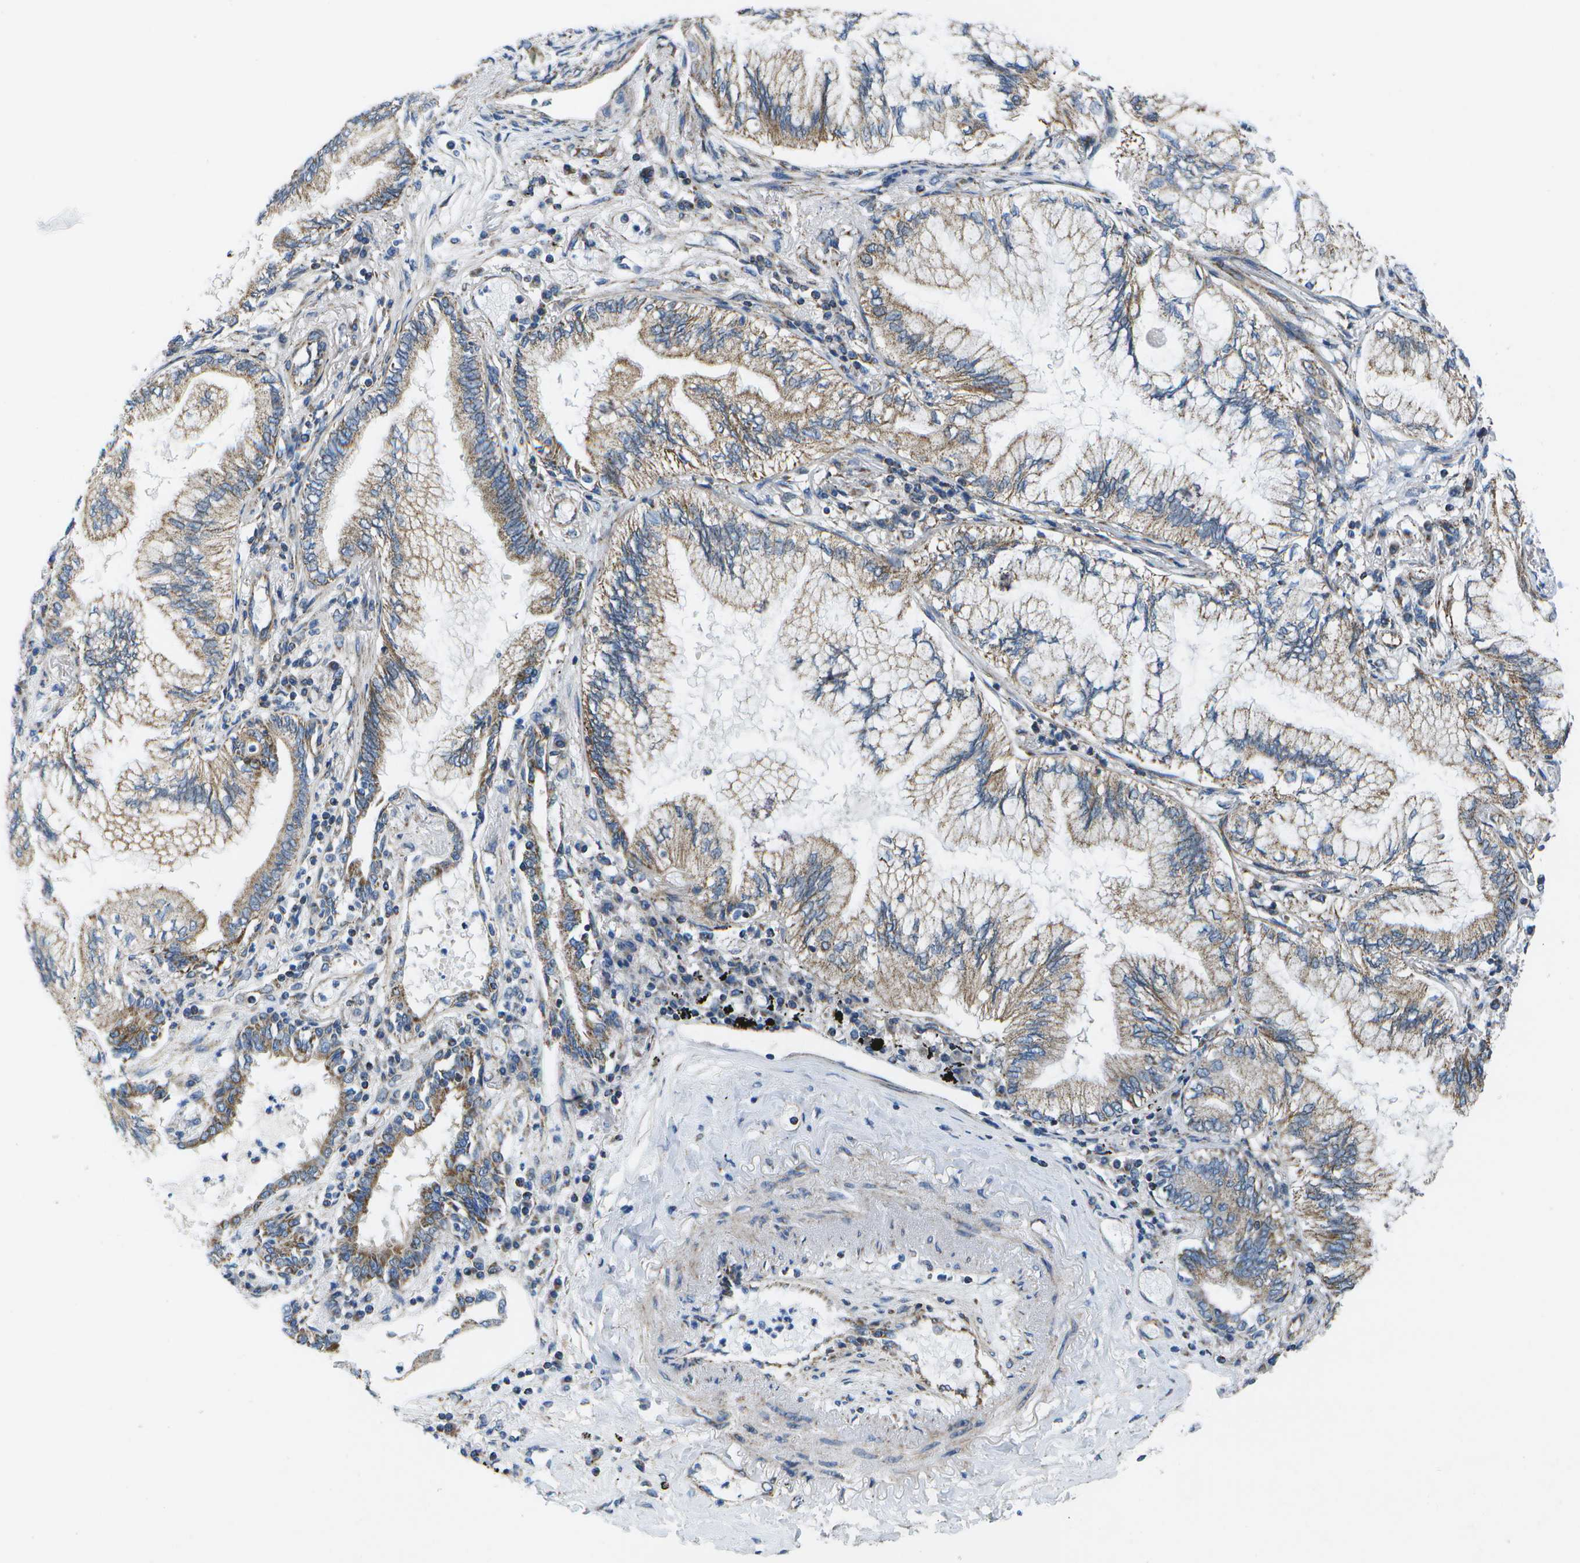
{"staining": {"intensity": "weak", "quantity": ">75%", "location": "cytoplasmic/membranous"}, "tissue": "lung cancer", "cell_type": "Tumor cells", "image_type": "cancer", "snomed": [{"axis": "morphology", "description": "Normal tissue, NOS"}, {"axis": "morphology", "description": "Adenocarcinoma, NOS"}, {"axis": "topography", "description": "Bronchus"}, {"axis": "topography", "description": "Lung"}], "caption": "High-power microscopy captured an immunohistochemistry micrograph of lung adenocarcinoma, revealing weak cytoplasmic/membranous staining in approximately >75% of tumor cells.", "gene": "MVK", "patient": {"sex": "female", "age": 70}}